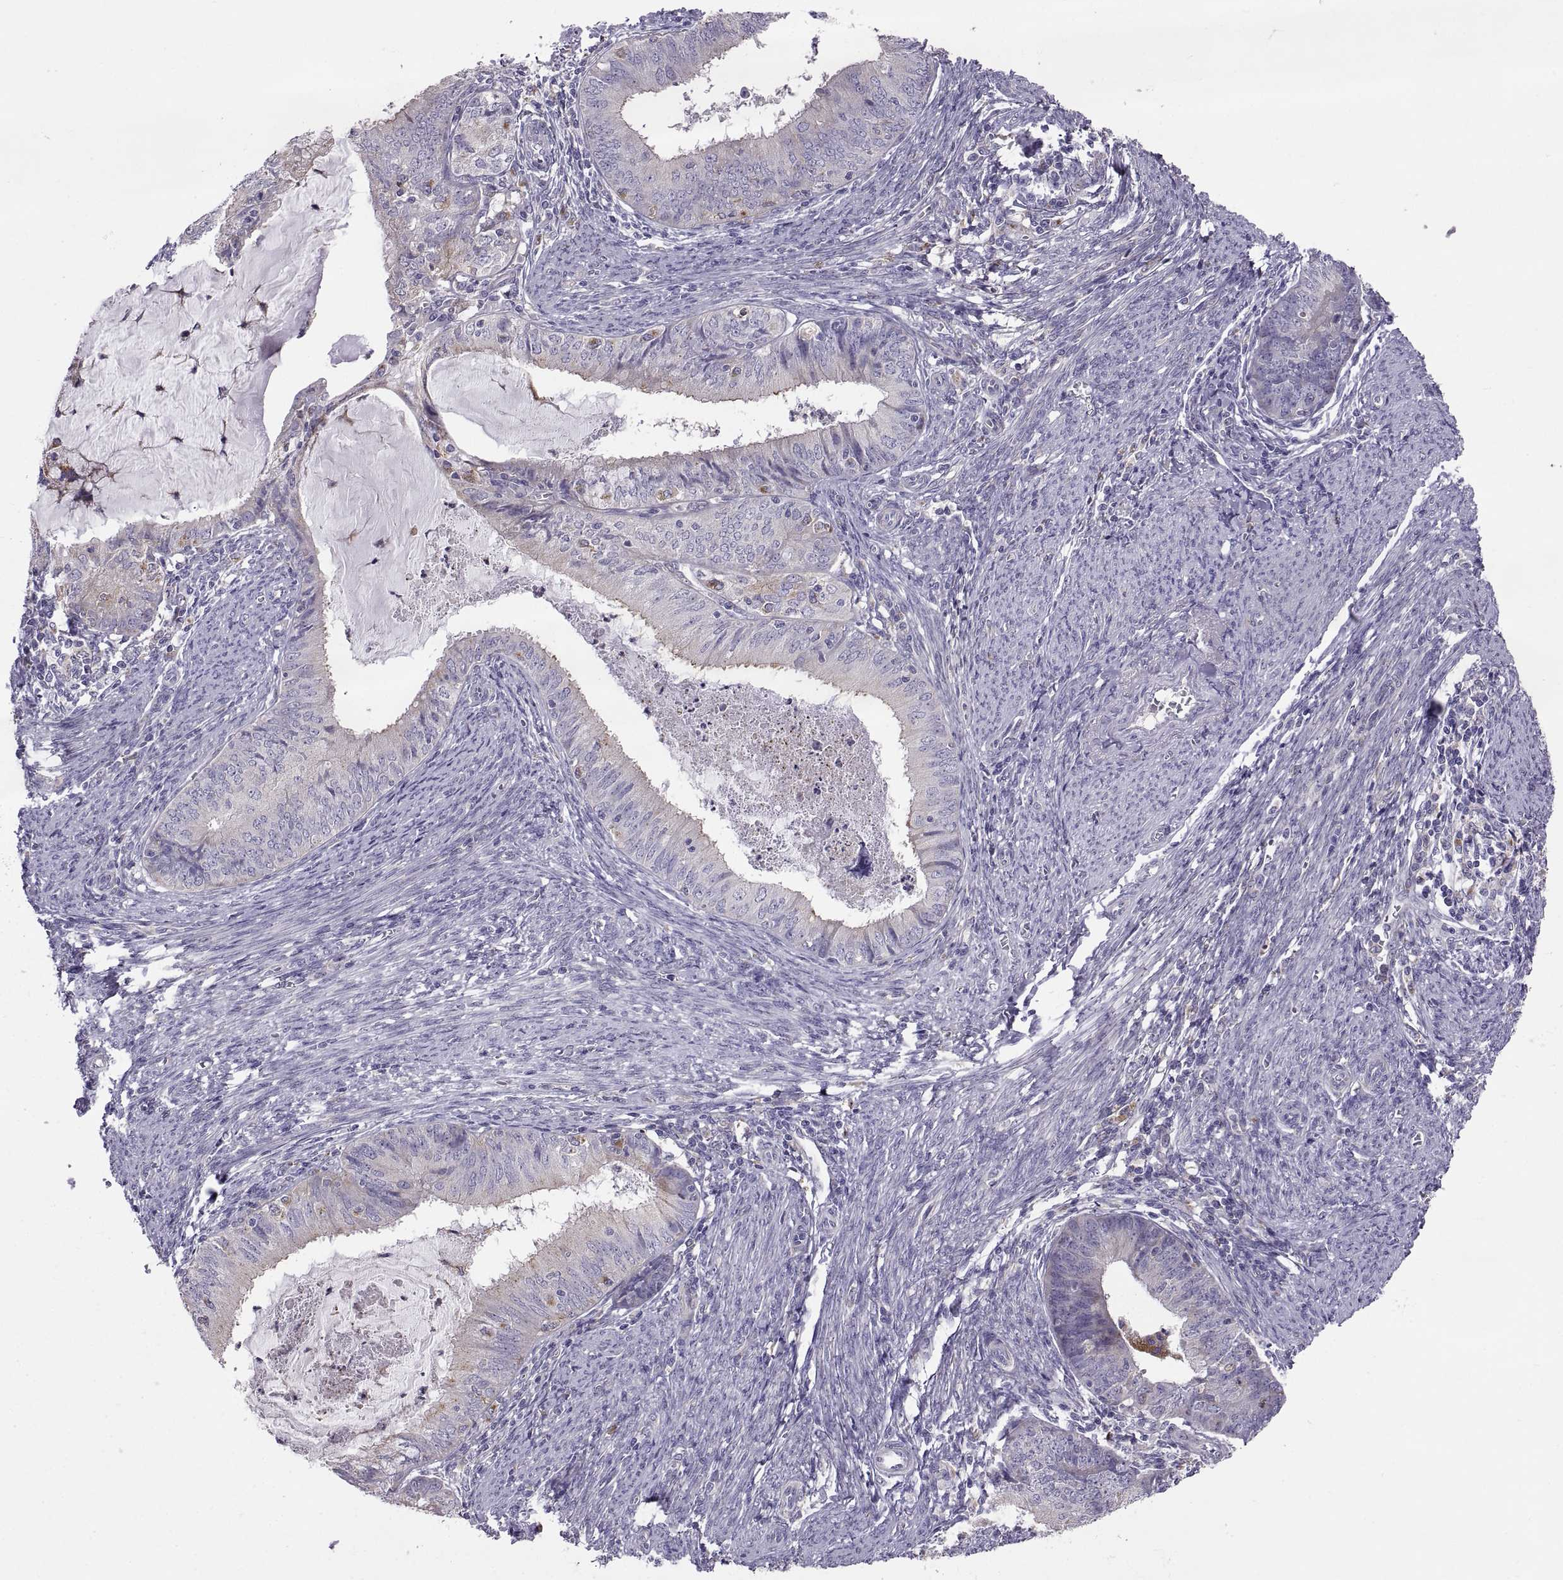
{"staining": {"intensity": "negative", "quantity": "none", "location": "none"}, "tissue": "endometrial cancer", "cell_type": "Tumor cells", "image_type": "cancer", "snomed": [{"axis": "morphology", "description": "Adenocarcinoma, NOS"}, {"axis": "topography", "description": "Endometrium"}], "caption": "Protein analysis of adenocarcinoma (endometrial) displays no significant positivity in tumor cells. (Stains: DAB (3,3'-diaminobenzidine) IHC with hematoxylin counter stain, Microscopy: brightfield microscopy at high magnification).", "gene": "ARSL", "patient": {"sex": "female", "age": 57}}